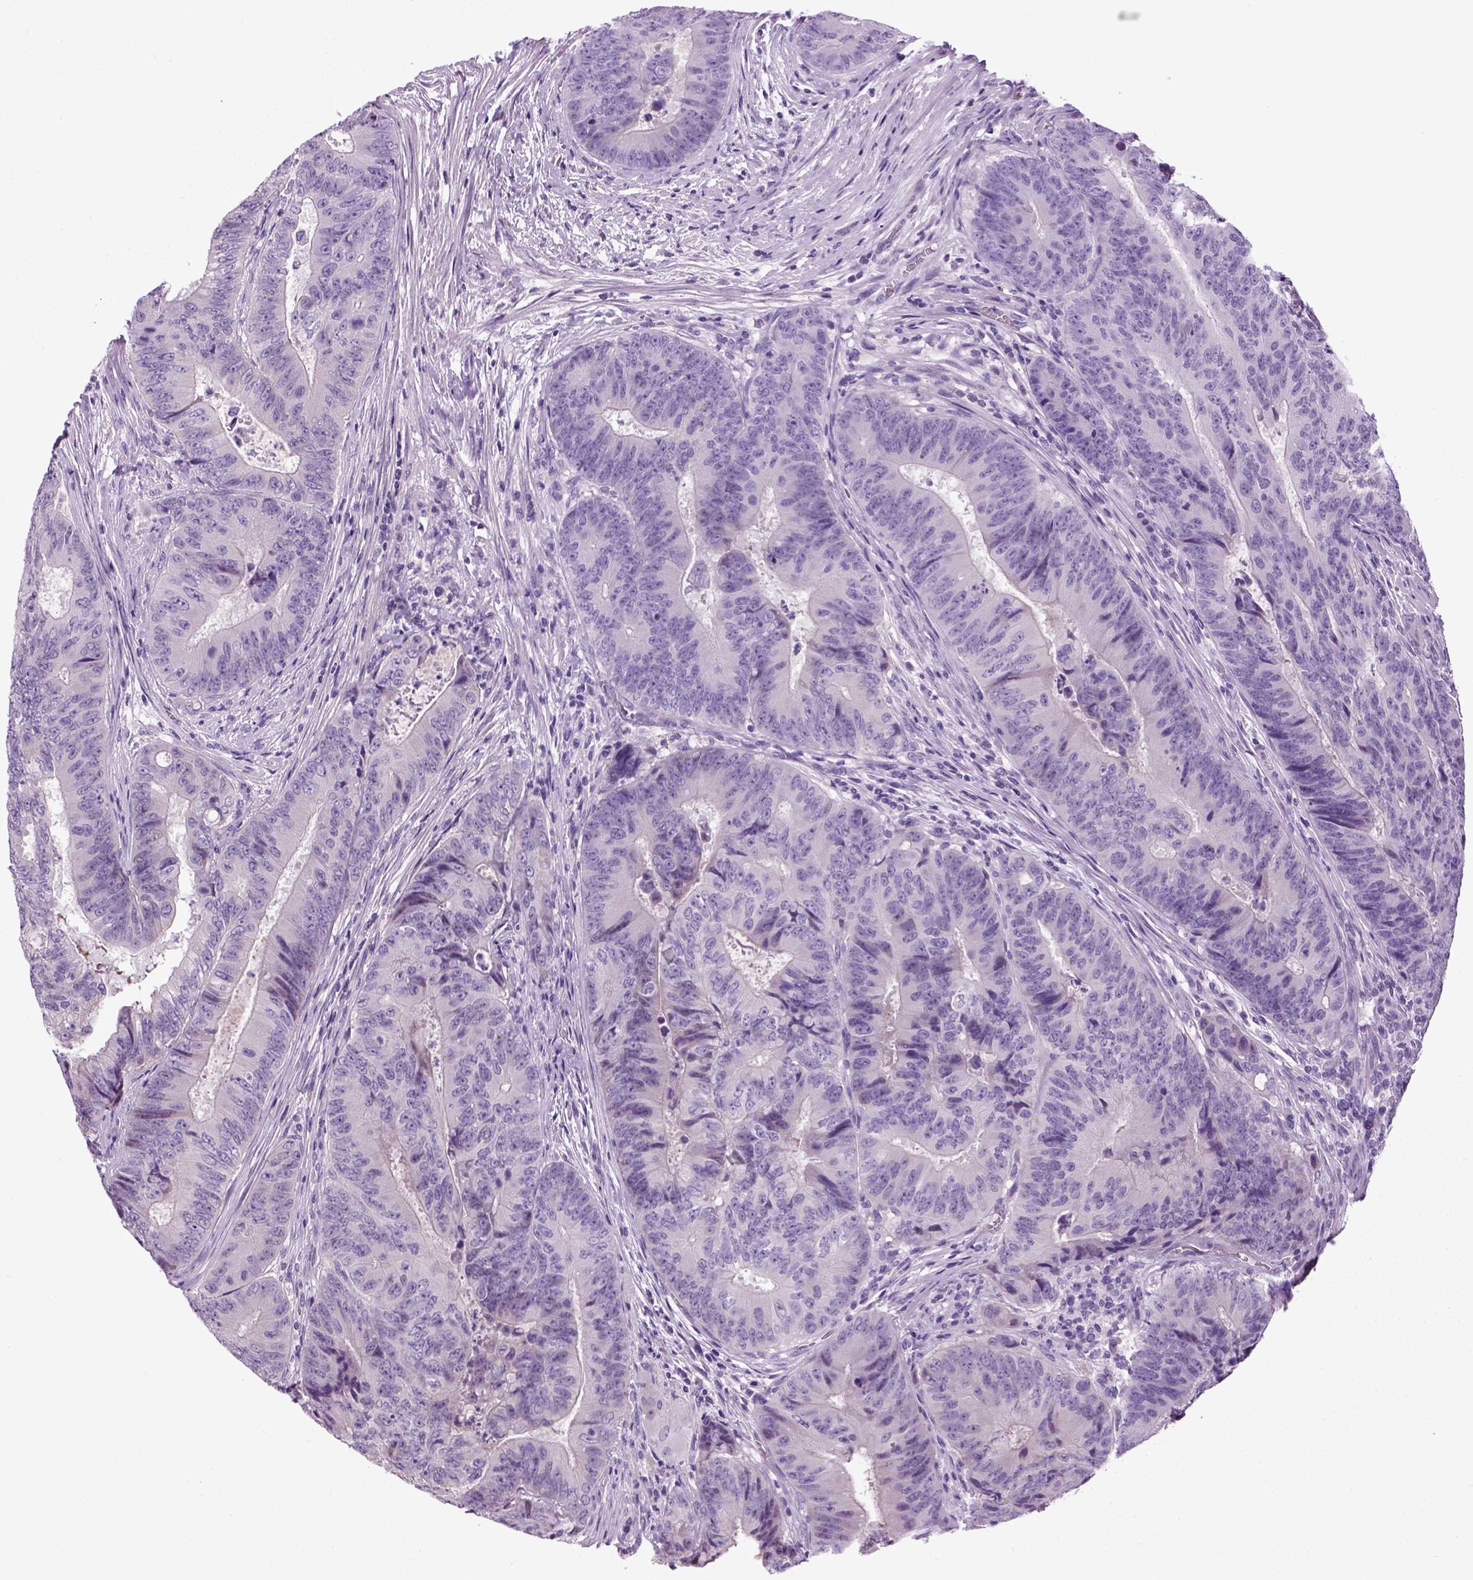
{"staining": {"intensity": "negative", "quantity": "none", "location": "none"}, "tissue": "colorectal cancer", "cell_type": "Tumor cells", "image_type": "cancer", "snomed": [{"axis": "morphology", "description": "Adenocarcinoma, NOS"}, {"axis": "topography", "description": "Colon"}], "caption": "An immunohistochemistry (IHC) photomicrograph of adenocarcinoma (colorectal) is shown. There is no staining in tumor cells of adenocarcinoma (colorectal).", "gene": "HMCN2", "patient": {"sex": "female", "age": 48}}